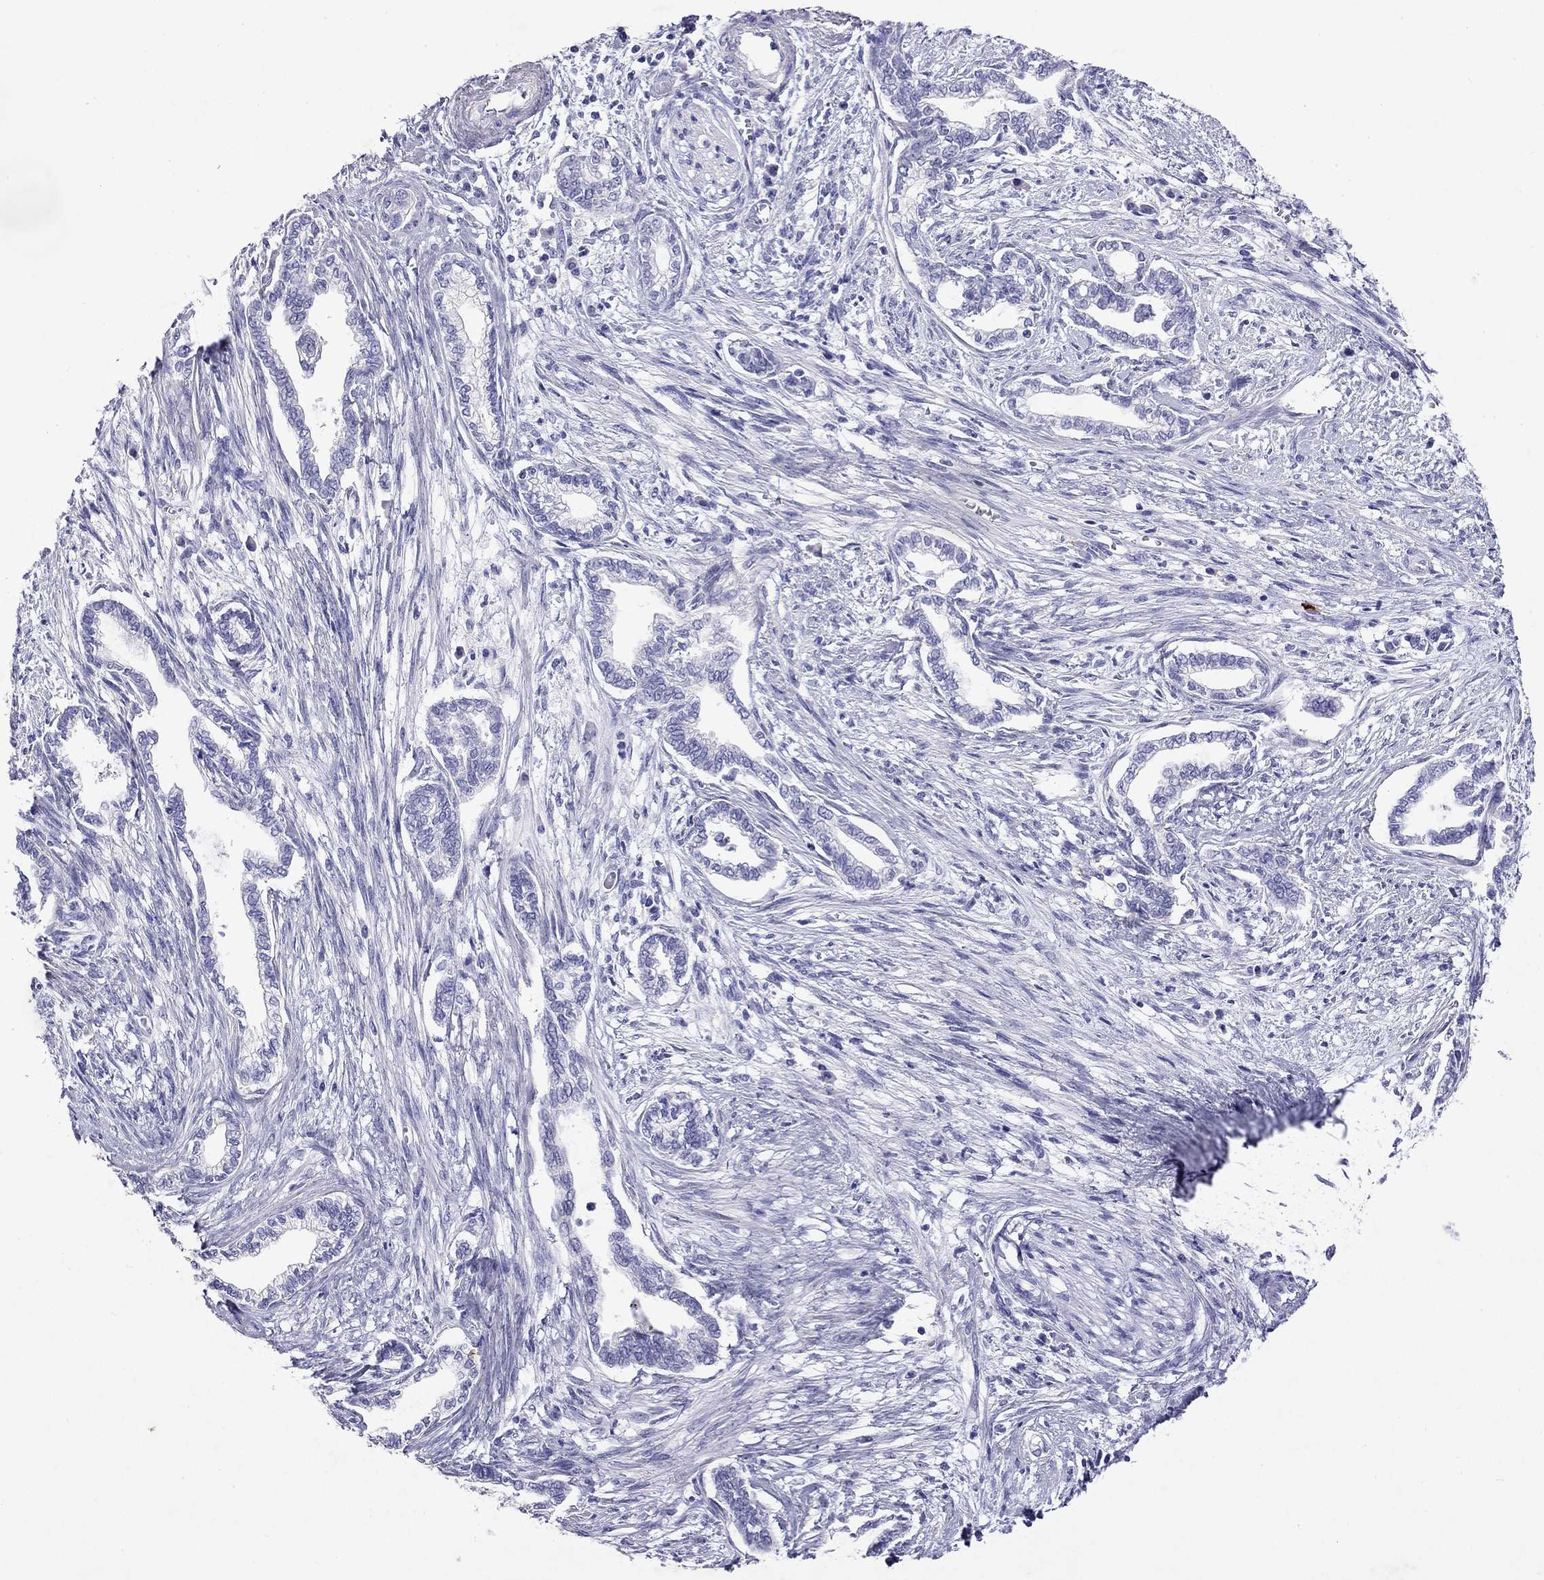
{"staining": {"intensity": "negative", "quantity": "none", "location": "none"}, "tissue": "cervical cancer", "cell_type": "Tumor cells", "image_type": "cancer", "snomed": [{"axis": "morphology", "description": "Adenocarcinoma, NOS"}, {"axis": "topography", "description": "Cervix"}], "caption": "The immunohistochemistry (IHC) image has no significant positivity in tumor cells of cervical adenocarcinoma tissue.", "gene": "GNAT3", "patient": {"sex": "female", "age": 62}}